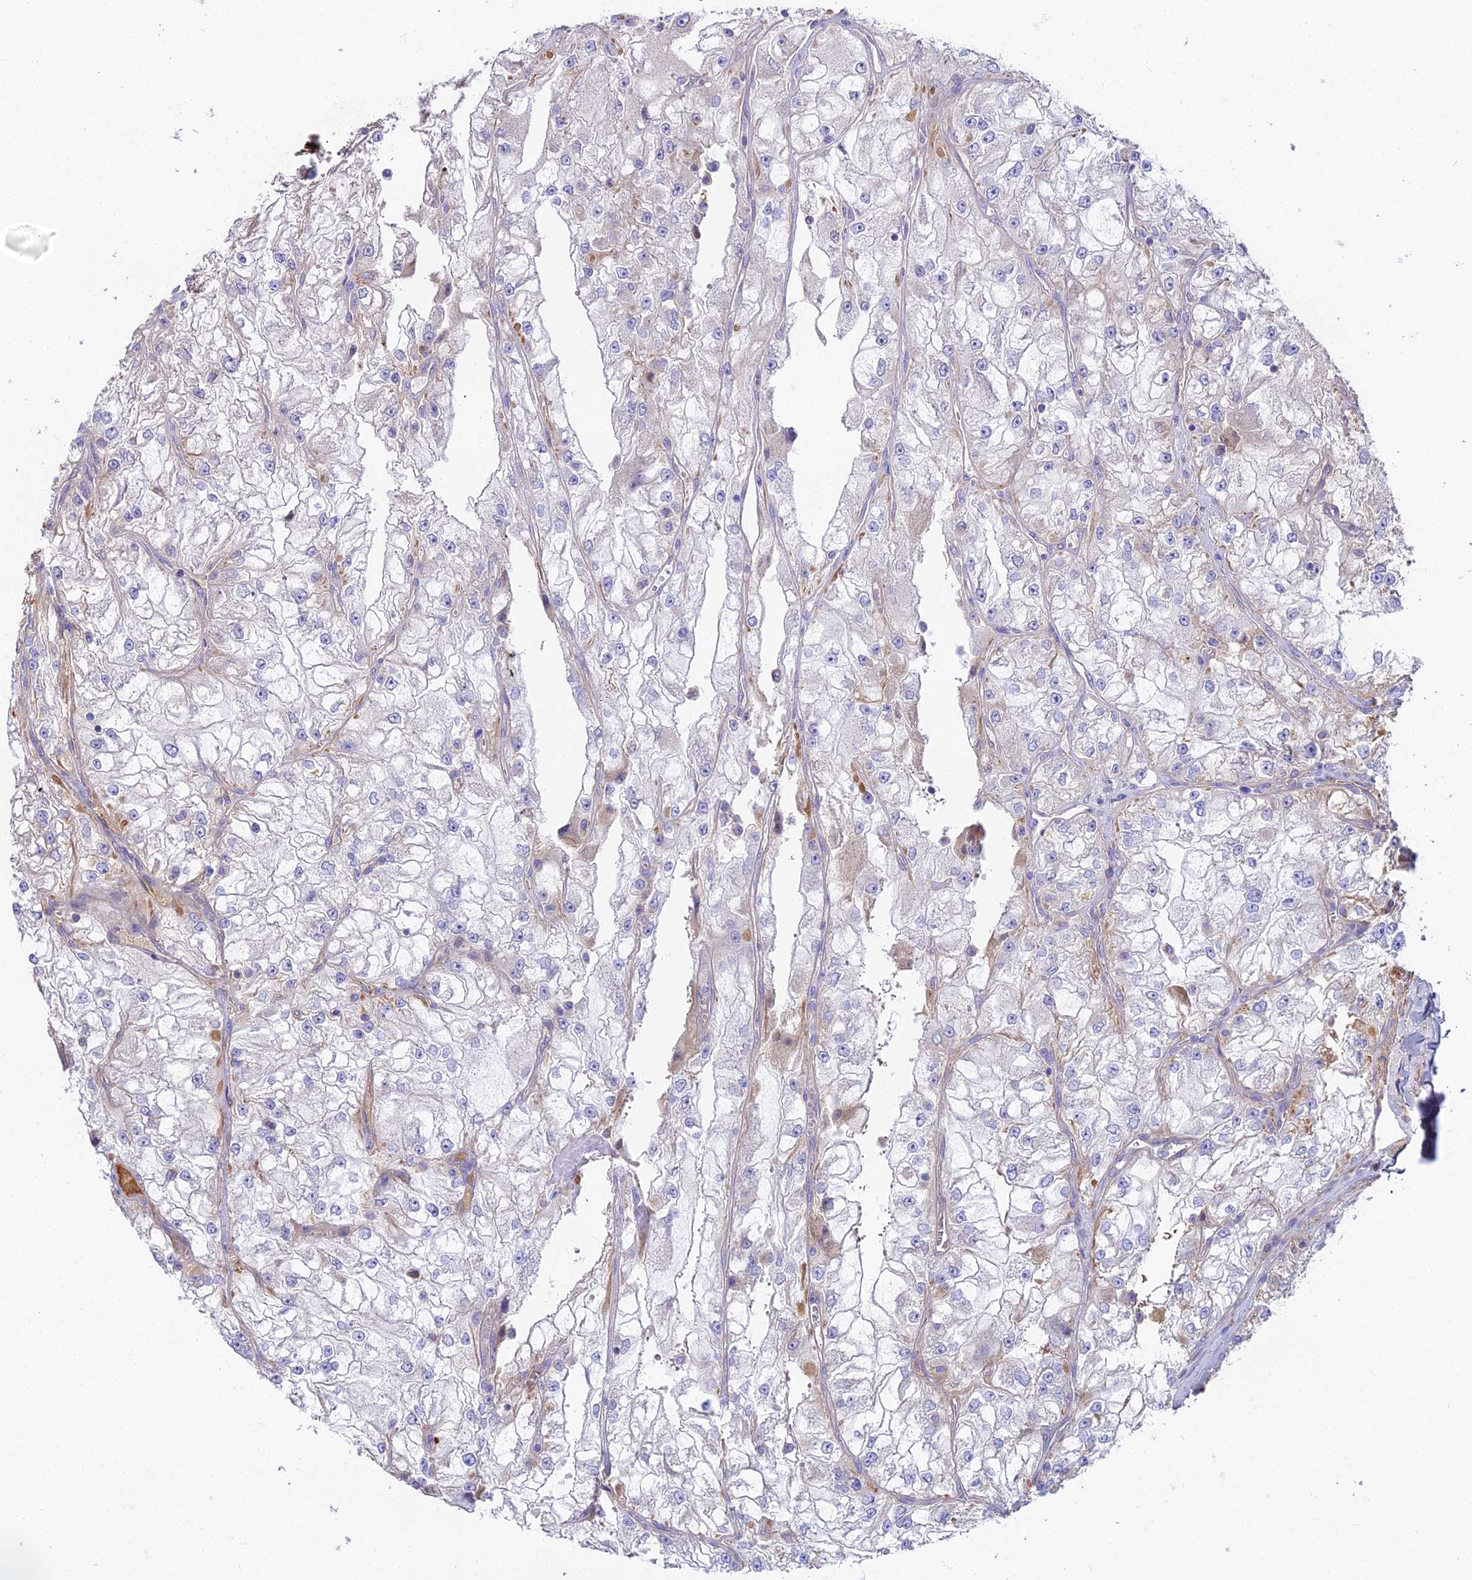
{"staining": {"intensity": "negative", "quantity": "none", "location": "none"}, "tissue": "renal cancer", "cell_type": "Tumor cells", "image_type": "cancer", "snomed": [{"axis": "morphology", "description": "Adenocarcinoma, NOS"}, {"axis": "topography", "description": "Kidney"}], "caption": "Renal adenocarcinoma stained for a protein using IHC exhibits no staining tumor cells.", "gene": "BEX4", "patient": {"sex": "female", "age": 72}}